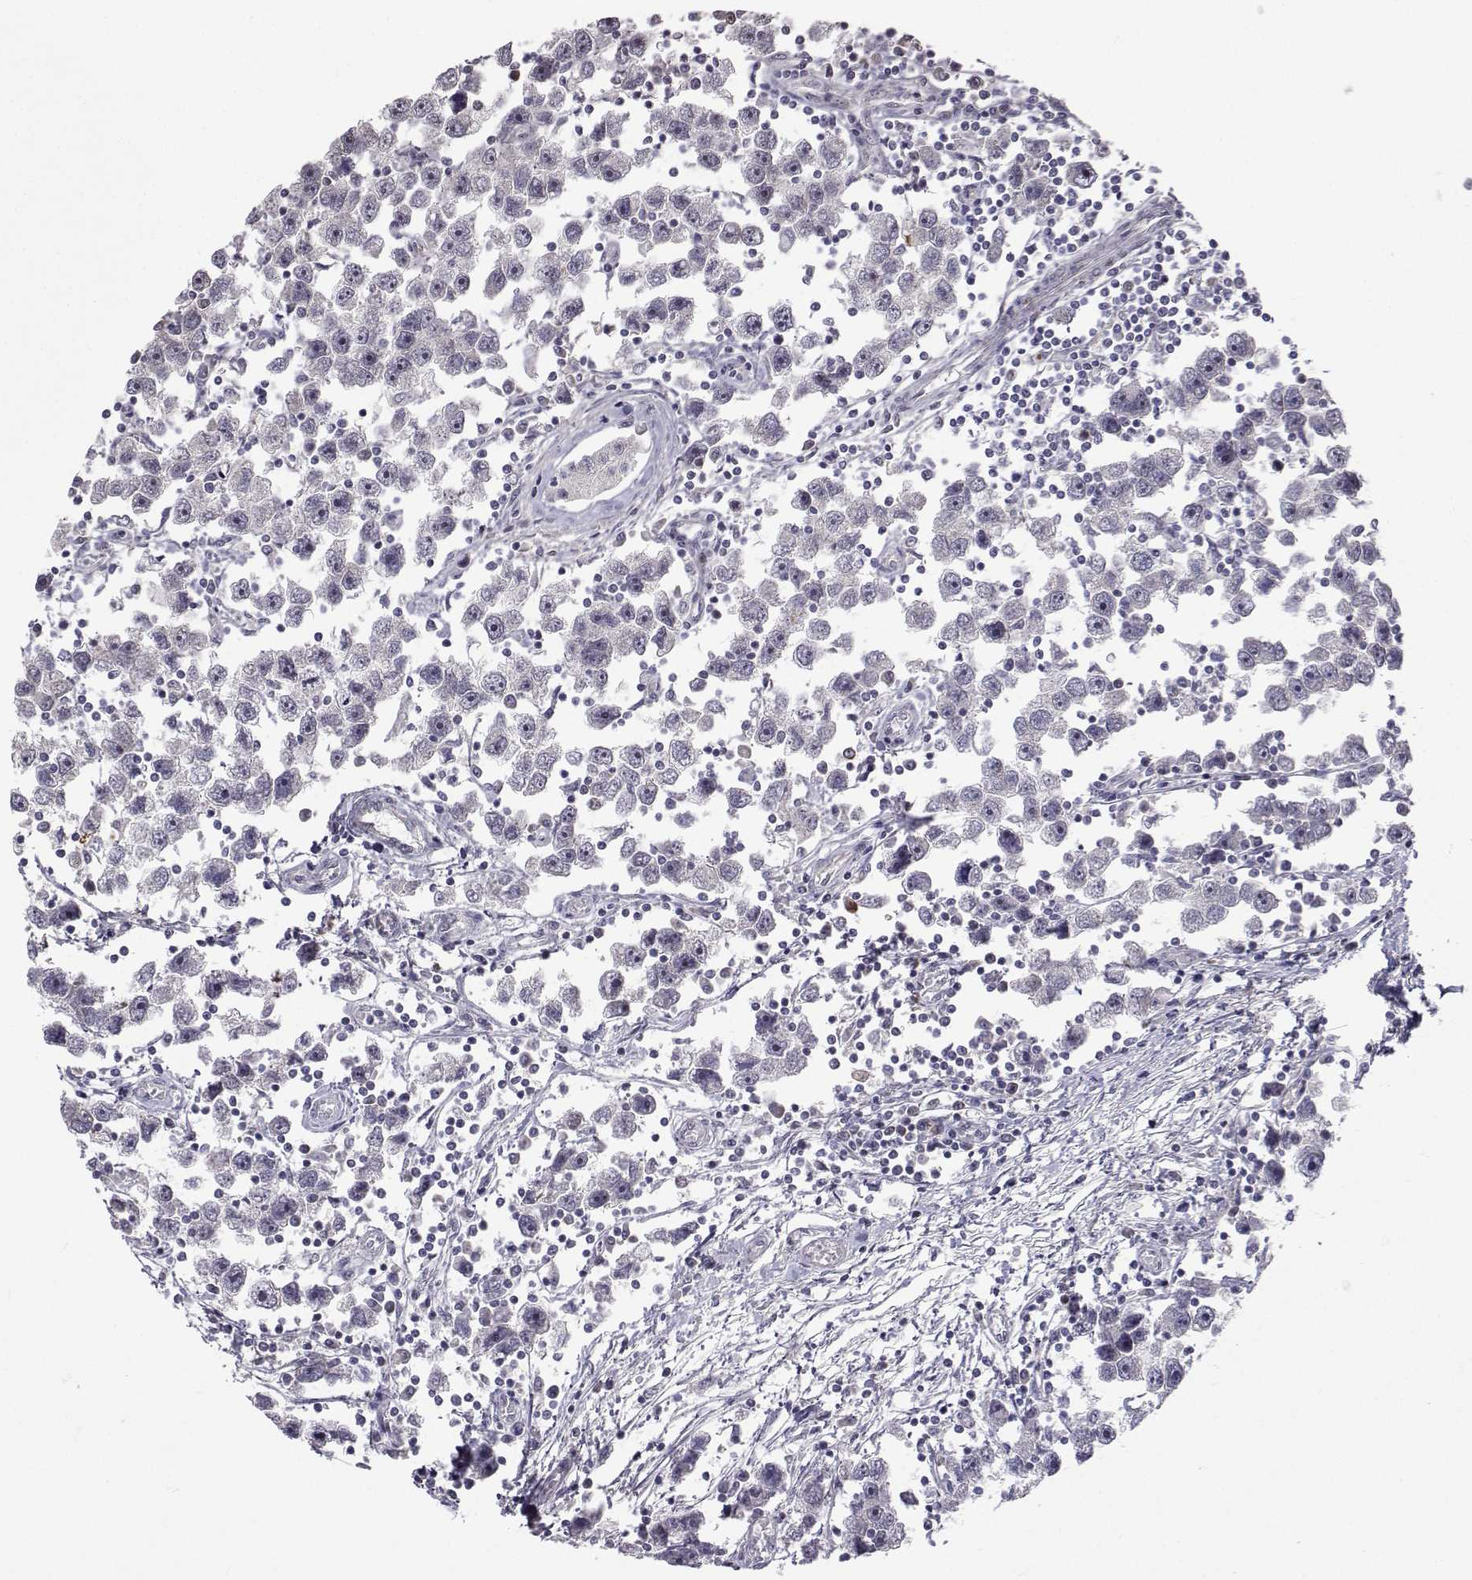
{"staining": {"intensity": "negative", "quantity": "none", "location": "none"}, "tissue": "testis cancer", "cell_type": "Tumor cells", "image_type": "cancer", "snomed": [{"axis": "morphology", "description": "Seminoma, NOS"}, {"axis": "topography", "description": "Testis"}], "caption": "Histopathology image shows no protein staining in tumor cells of seminoma (testis) tissue. Brightfield microscopy of immunohistochemistry (IHC) stained with DAB (brown) and hematoxylin (blue), captured at high magnification.", "gene": "SLC6A3", "patient": {"sex": "male", "age": 30}}